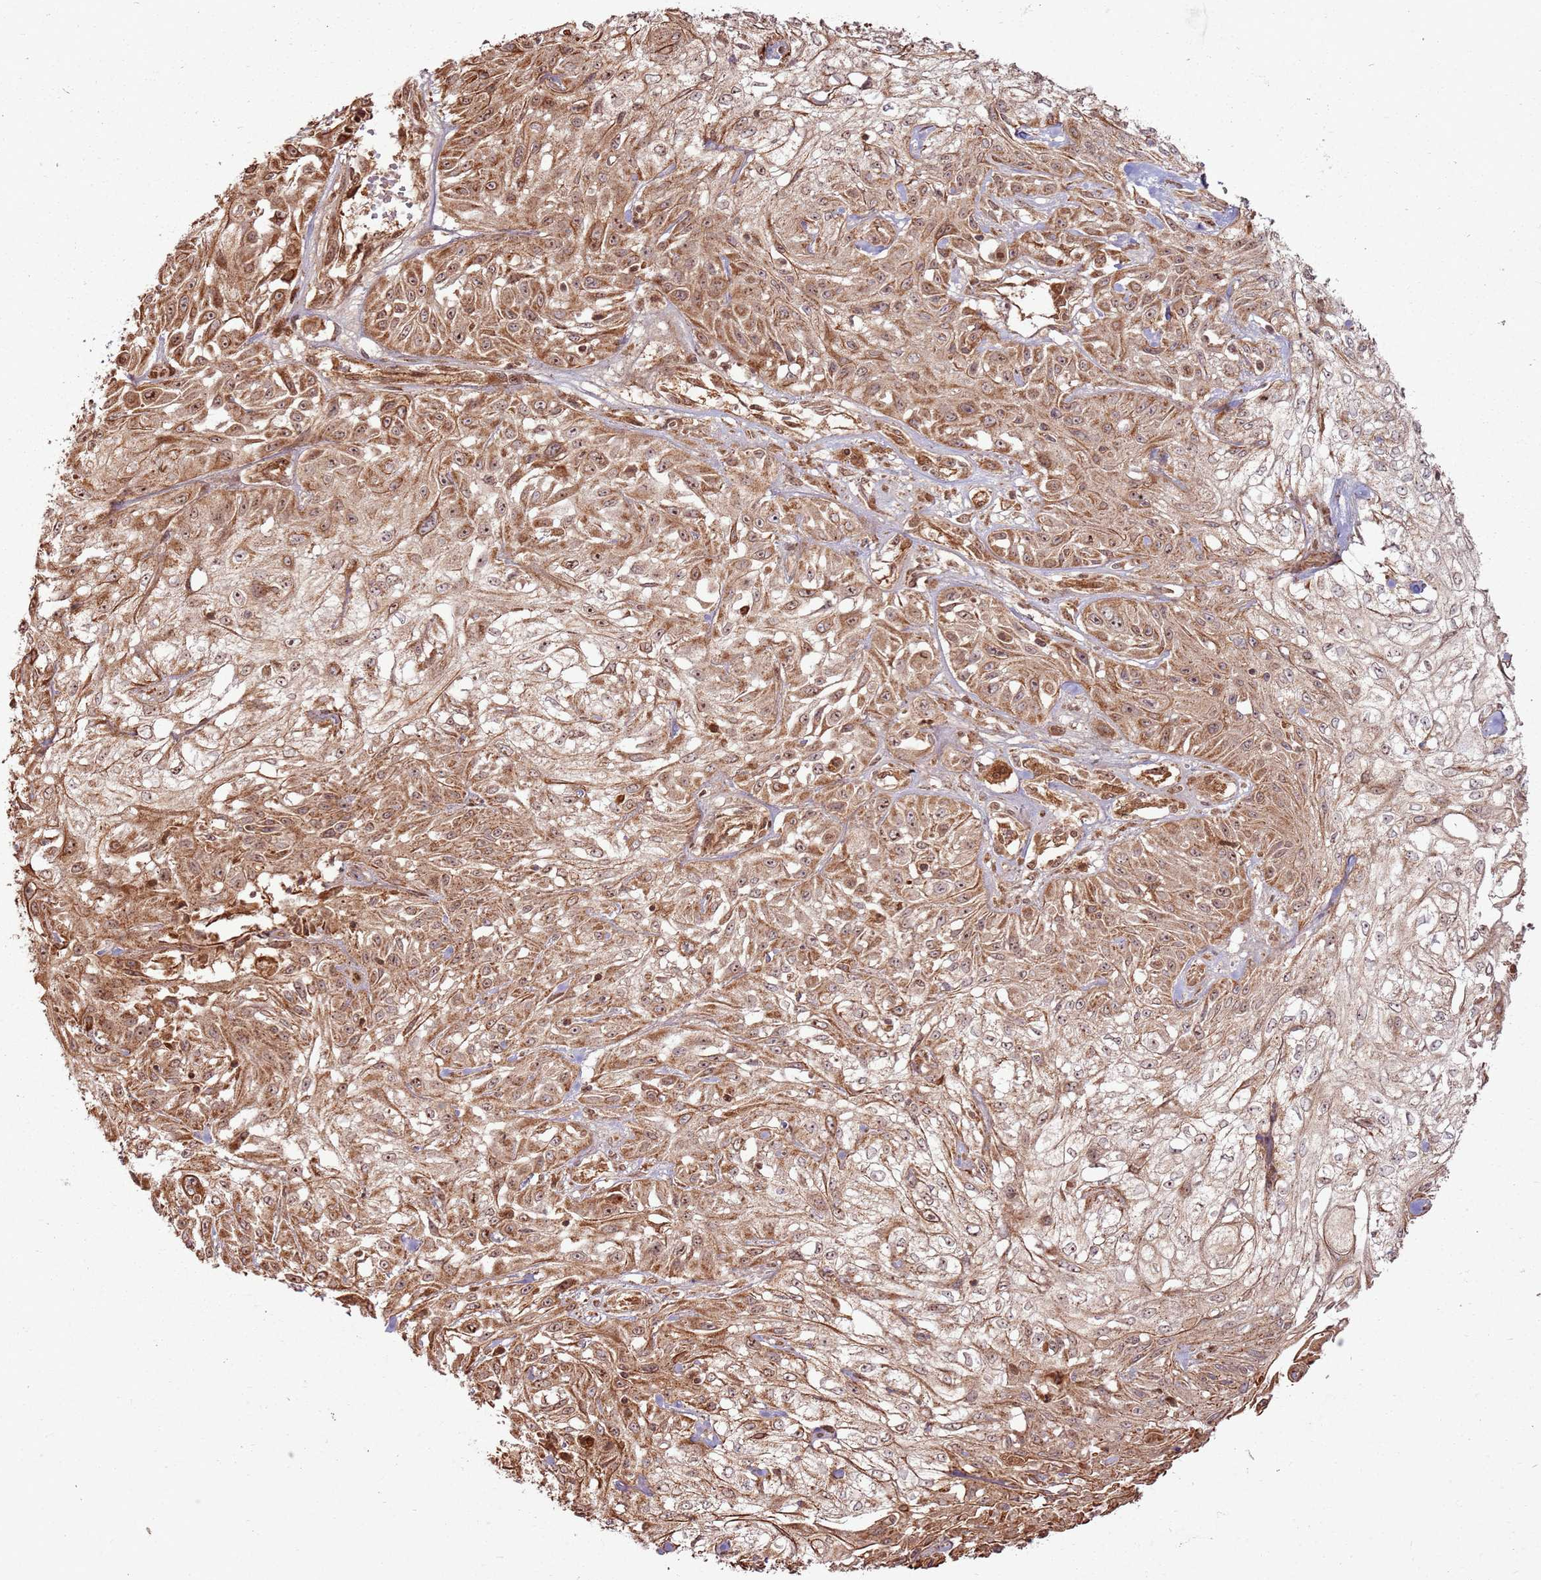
{"staining": {"intensity": "moderate", "quantity": ">75%", "location": "cytoplasmic/membranous,nuclear"}, "tissue": "skin cancer", "cell_type": "Tumor cells", "image_type": "cancer", "snomed": [{"axis": "morphology", "description": "Squamous cell carcinoma, NOS"}, {"axis": "morphology", "description": "Squamous cell carcinoma, metastatic, NOS"}, {"axis": "topography", "description": "Skin"}, {"axis": "topography", "description": "Lymph node"}], "caption": "Brown immunohistochemical staining in human skin cancer (metastatic squamous cell carcinoma) displays moderate cytoplasmic/membranous and nuclear staining in about >75% of tumor cells.", "gene": "TBC1D13", "patient": {"sex": "male", "age": 75}}